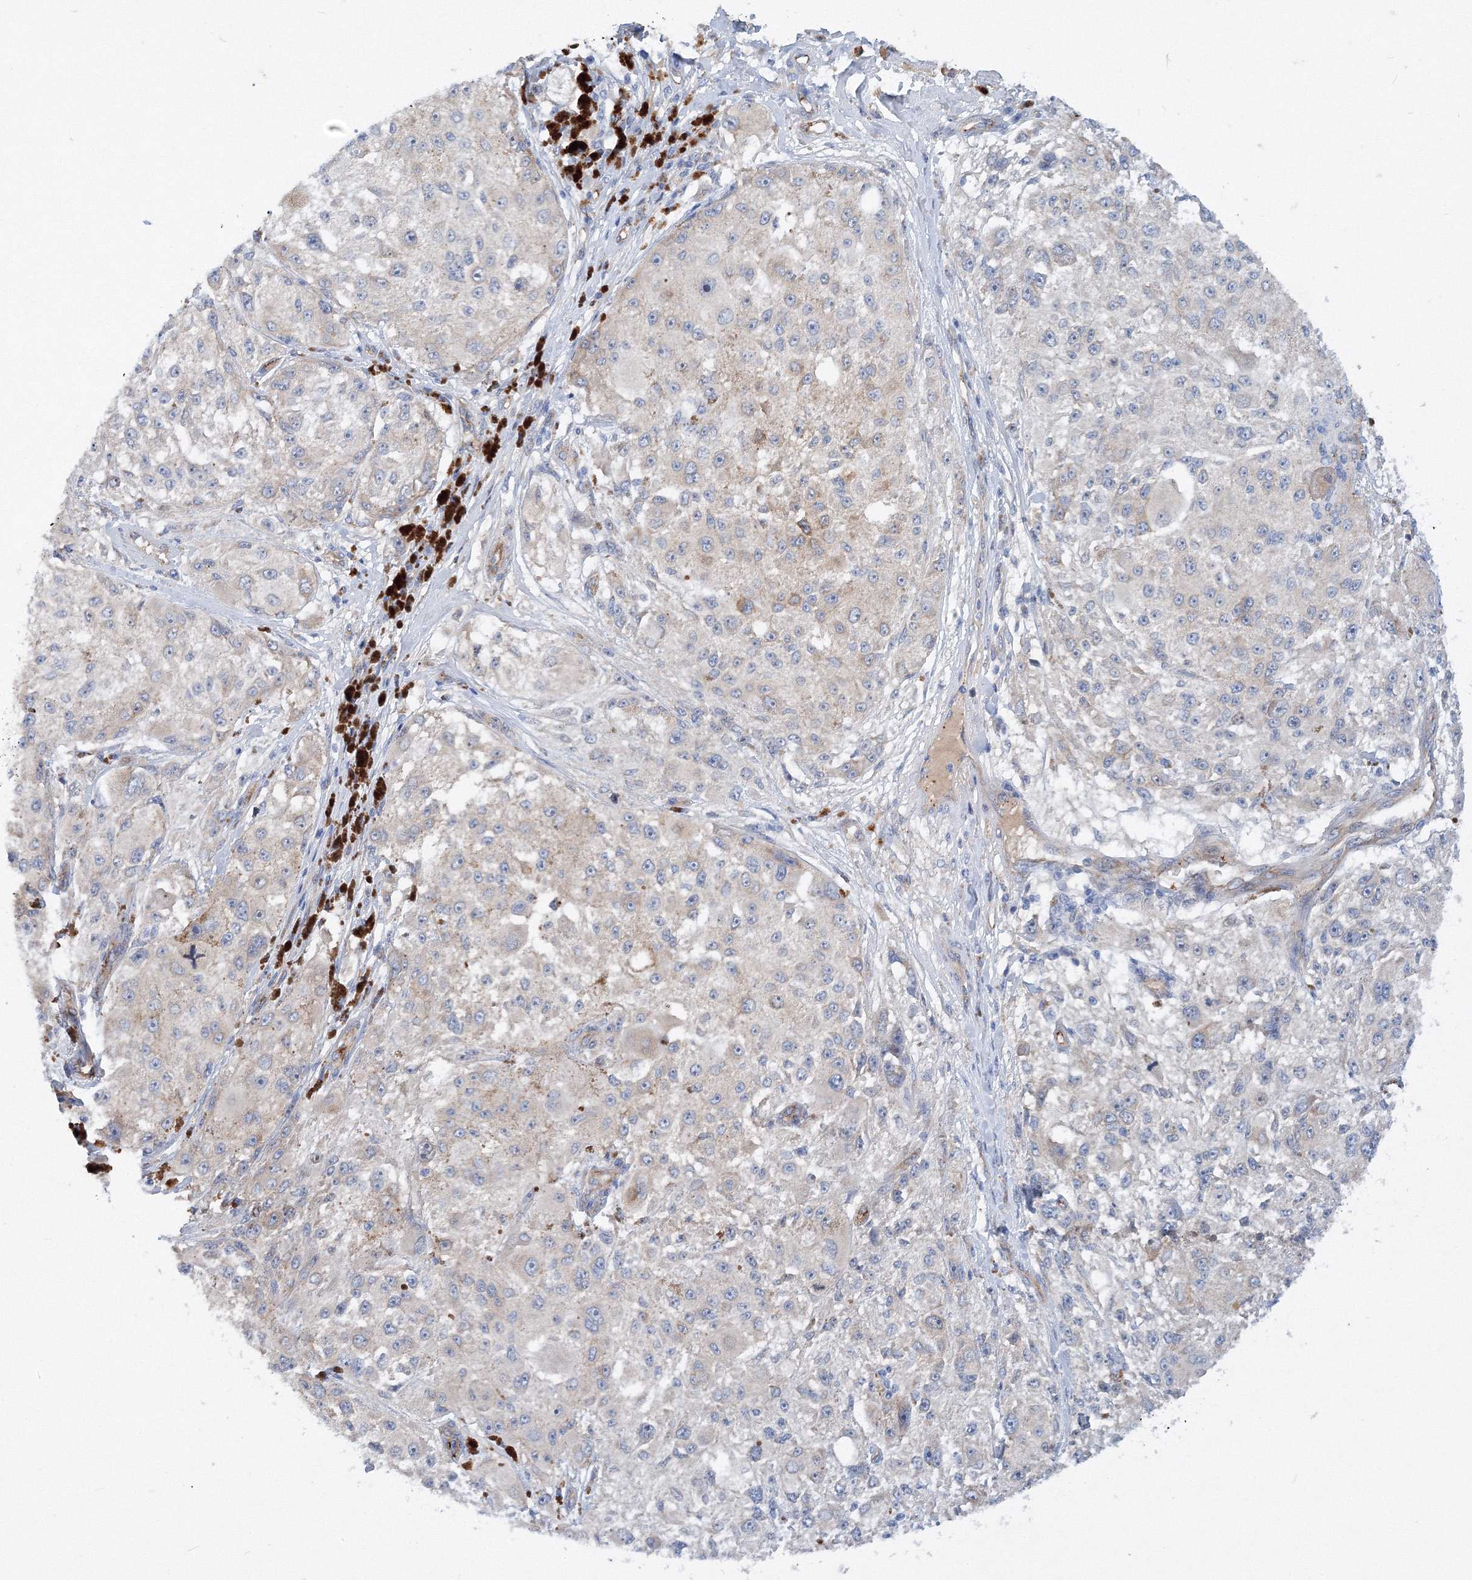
{"staining": {"intensity": "negative", "quantity": "none", "location": "none"}, "tissue": "melanoma", "cell_type": "Tumor cells", "image_type": "cancer", "snomed": [{"axis": "morphology", "description": "Necrosis, NOS"}, {"axis": "morphology", "description": "Malignant melanoma, NOS"}, {"axis": "topography", "description": "Skin"}], "caption": "Immunohistochemistry photomicrograph of human melanoma stained for a protein (brown), which shows no staining in tumor cells. Nuclei are stained in blue.", "gene": "TANC1", "patient": {"sex": "female", "age": 87}}